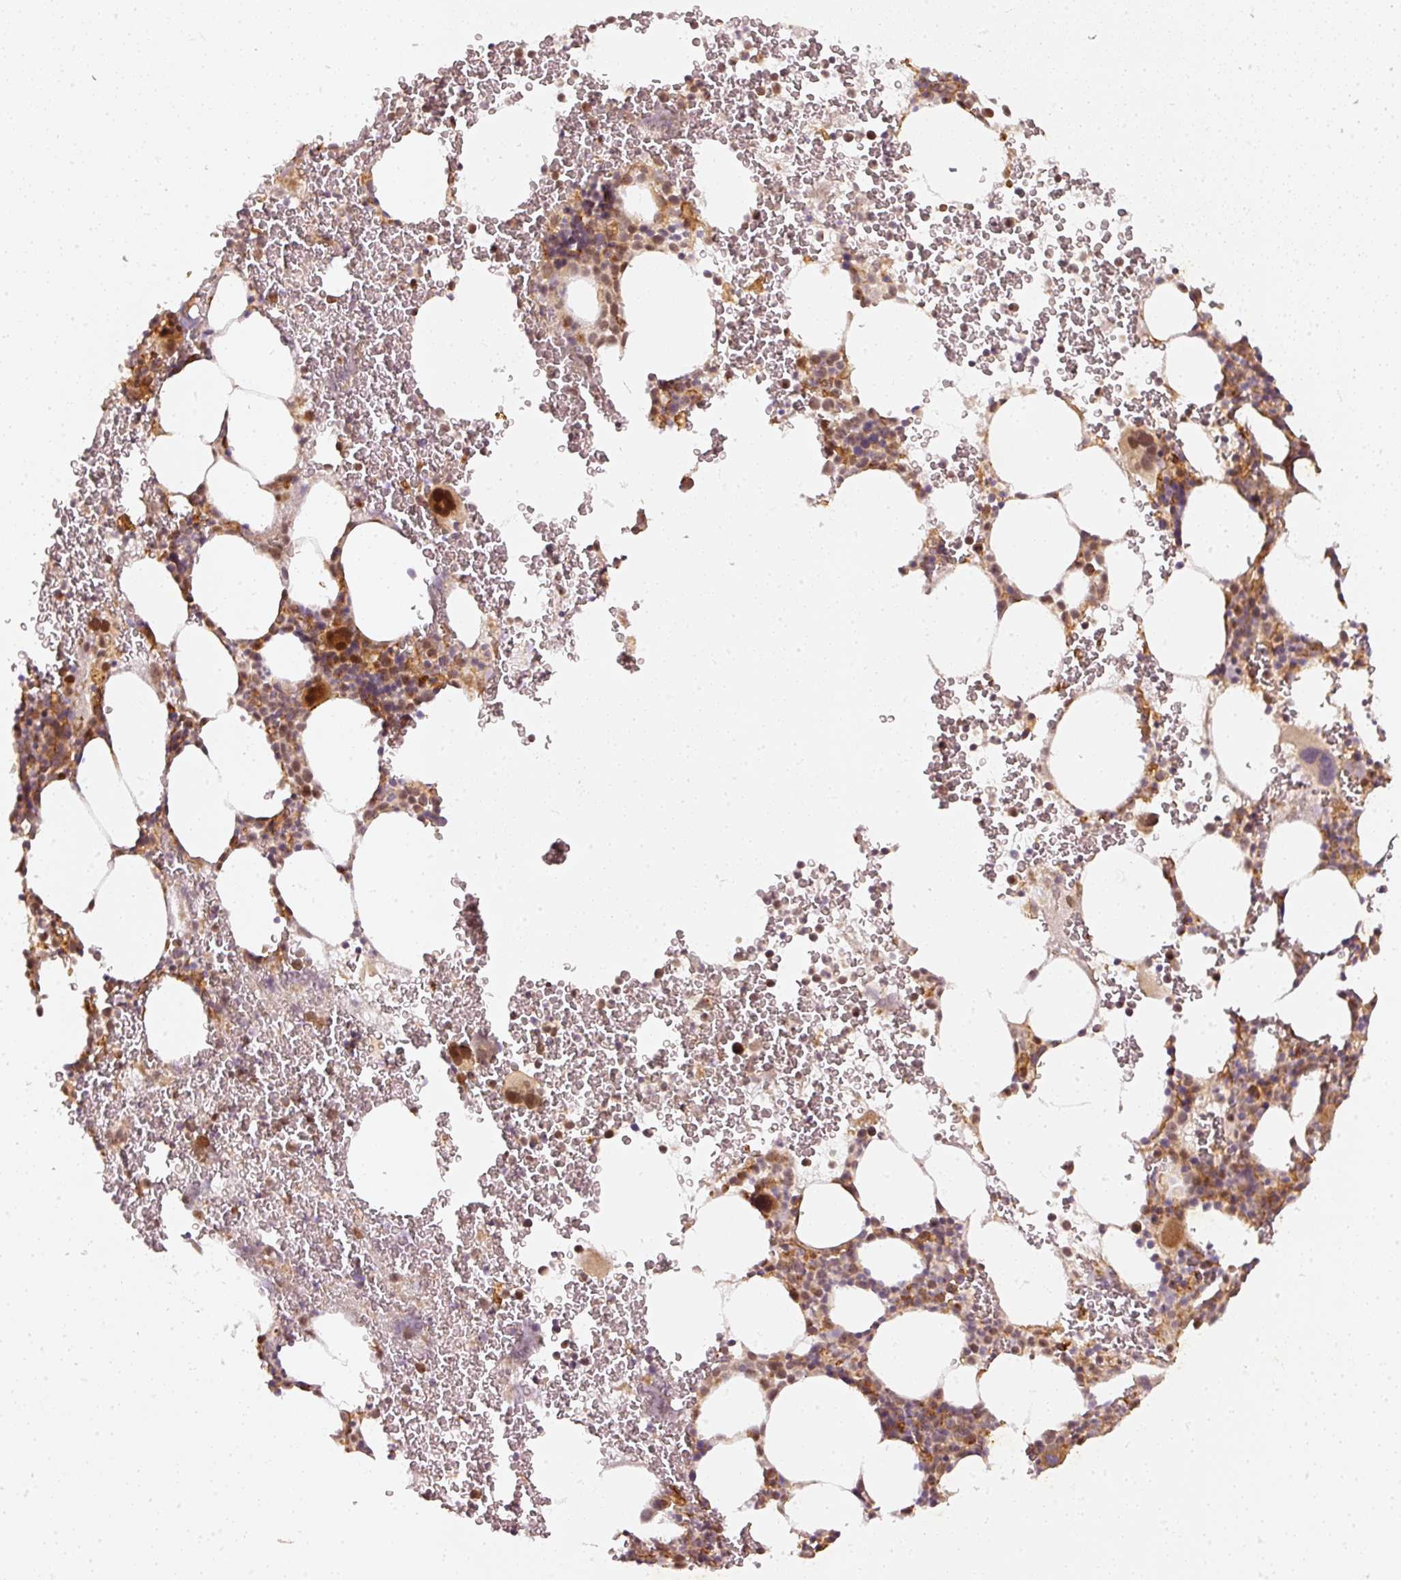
{"staining": {"intensity": "moderate", "quantity": ">75%", "location": "cytoplasmic/membranous,nuclear"}, "tissue": "bone marrow", "cell_type": "Hematopoietic cells", "image_type": "normal", "snomed": [{"axis": "morphology", "description": "Normal tissue, NOS"}, {"axis": "topography", "description": "Bone marrow"}], "caption": "Immunohistochemistry (IHC) photomicrograph of normal human bone marrow stained for a protein (brown), which shows medium levels of moderate cytoplasmic/membranous,nuclear staining in about >75% of hematopoietic cells.", "gene": "ZNF580", "patient": {"sex": "male", "age": 62}}